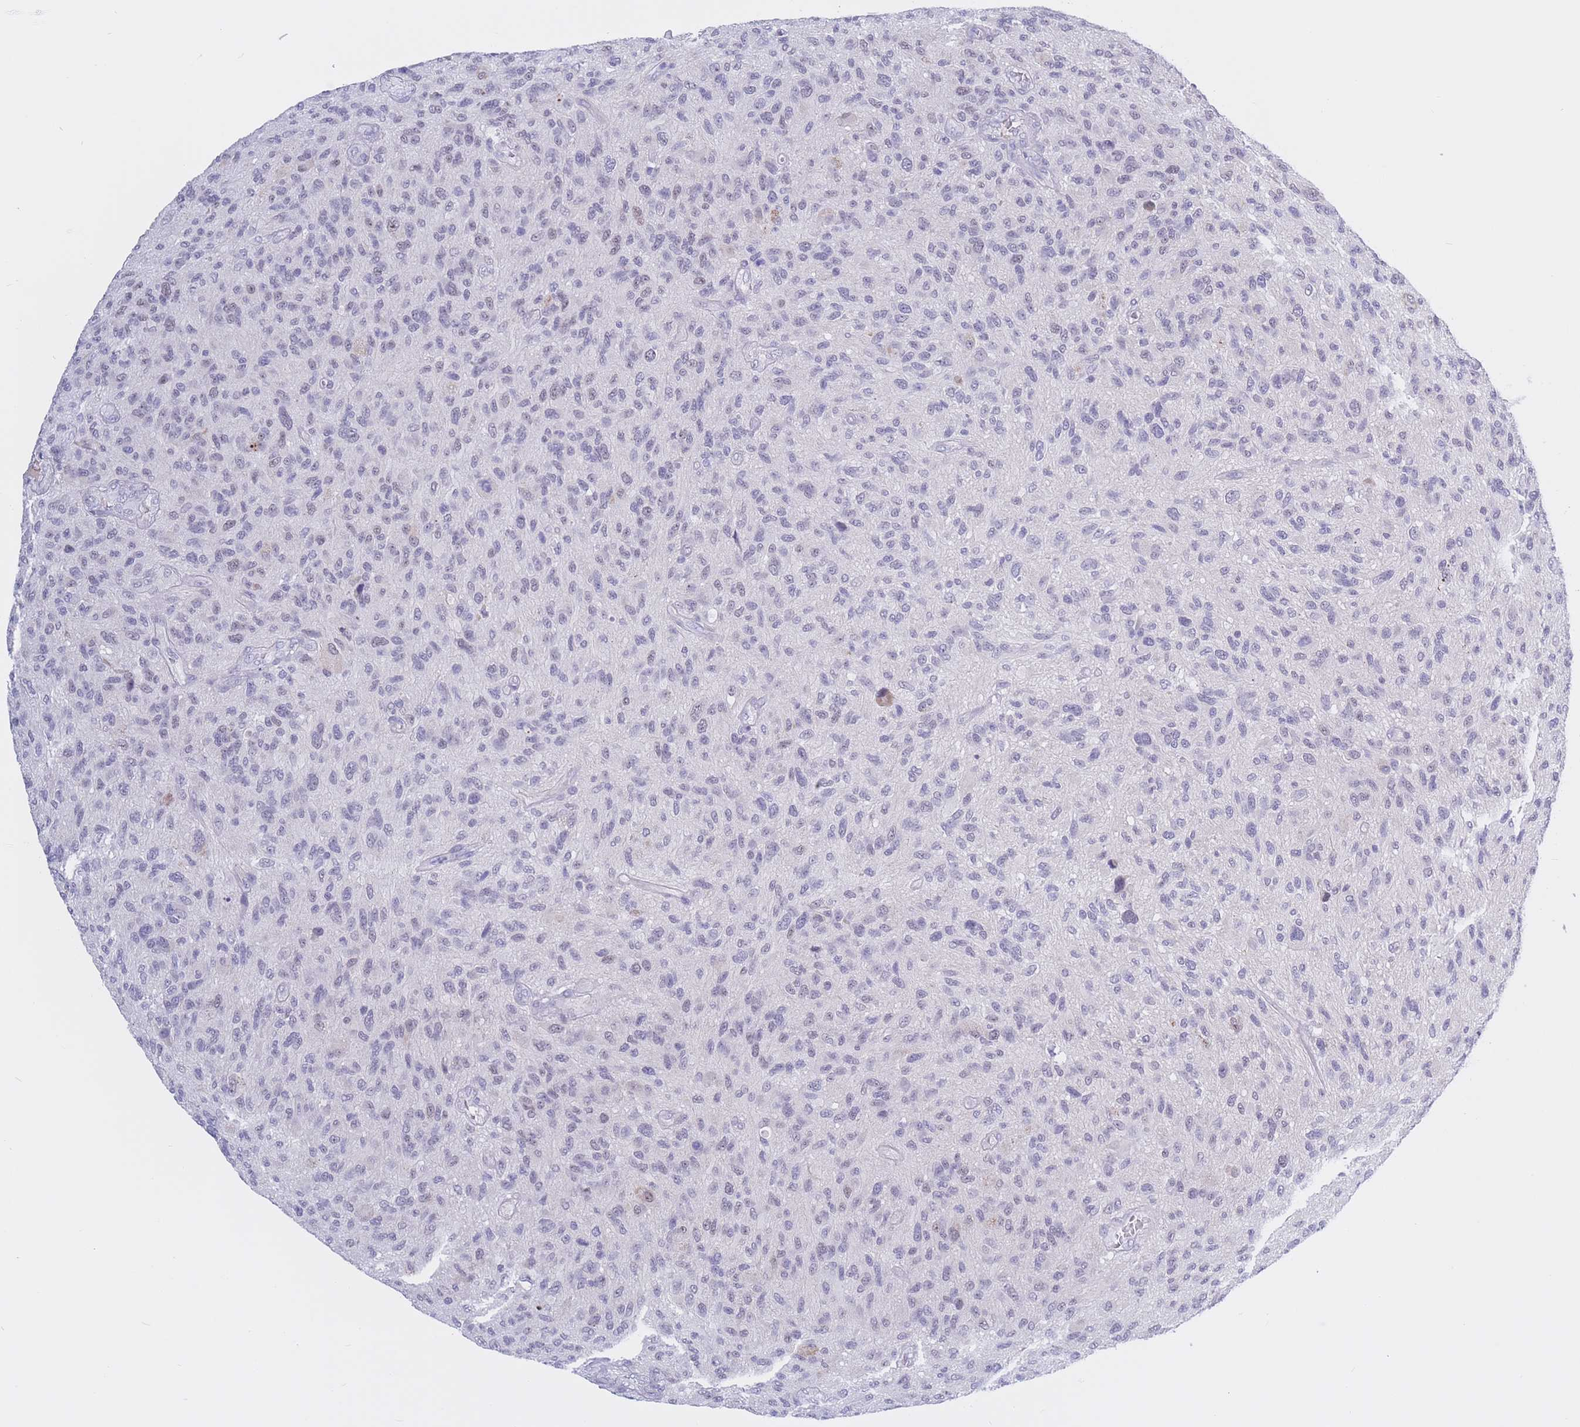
{"staining": {"intensity": "negative", "quantity": "none", "location": "none"}, "tissue": "glioma", "cell_type": "Tumor cells", "image_type": "cancer", "snomed": [{"axis": "morphology", "description": "Glioma, malignant, High grade"}, {"axis": "topography", "description": "Brain"}], "caption": "The immunohistochemistry photomicrograph has no significant positivity in tumor cells of malignant high-grade glioma tissue. The staining is performed using DAB (3,3'-diaminobenzidine) brown chromogen with nuclei counter-stained in using hematoxylin.", "gene": "BOP1", "patient": {"sex": "male", "age": 47}}